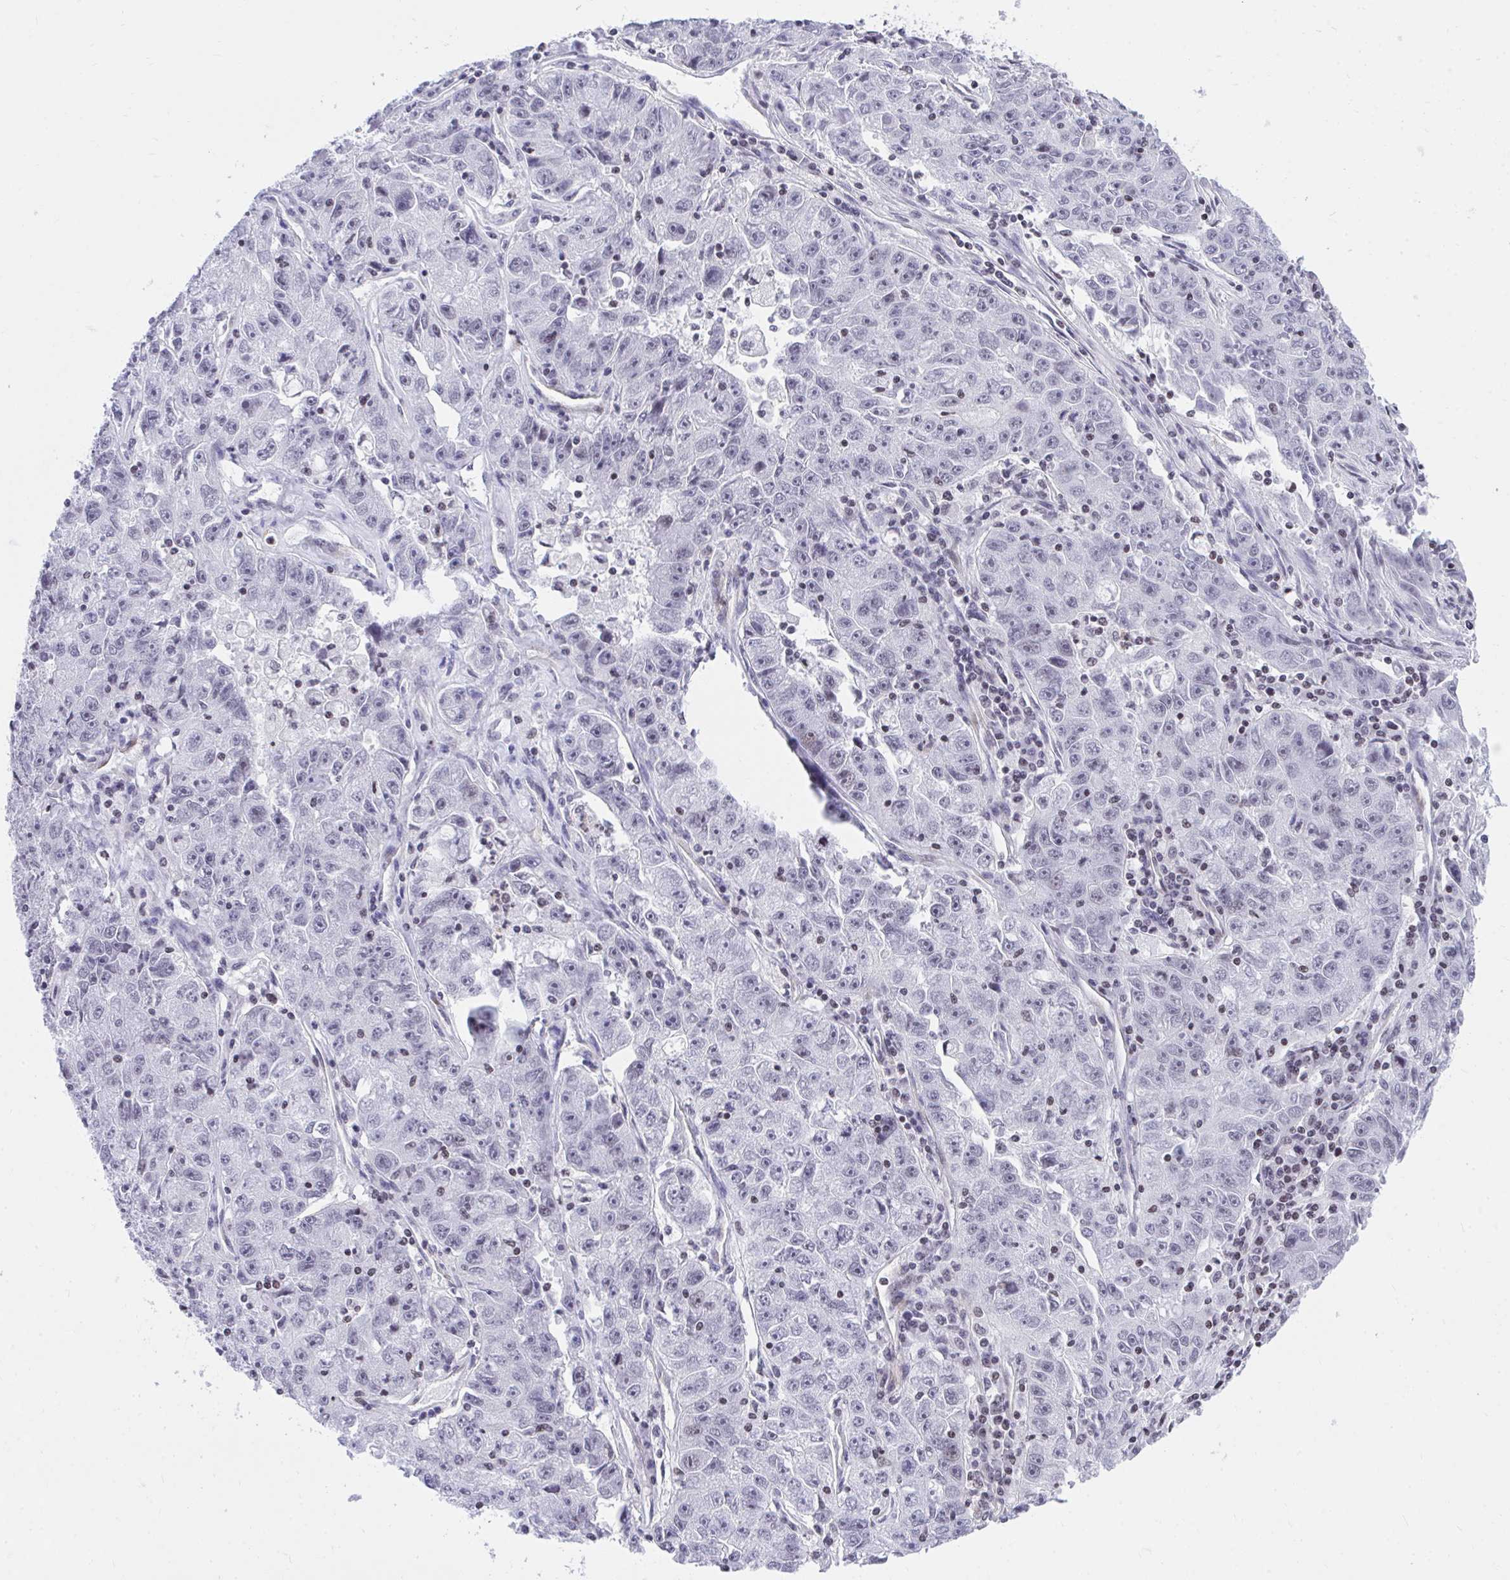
{"staining": {"intensity": "negative", "quantity": "none", "location": "none"}, "tissue": "lung cancer", "cell_type": "Tumor cells", "image_type": "cancer", "snomed": [{"axis": "morphology", "description": "Normal morphology"}, {"axis": "morphology", "description": "Adenocarcinoma, NOS"}, {"axis": "topography", "description": "Lymph node"}, {"axis": "topography", "description": "Lung"}], "caption": "High magnification brightfield microscopy of lung cancer (adenocarcinoma) stained with DAB (3,3'-diaminobenzidine) (brown) and counterstained with hematoxylin (blue): tumor cells show no significant expression. The staining is performed using DAB (3,3'-diaminobenzidine) brown chromogen with nuclei counter-stained in using hematoxylin.", "gene": "KCNN4", "patient": {"sex": "female", "age": 57}}